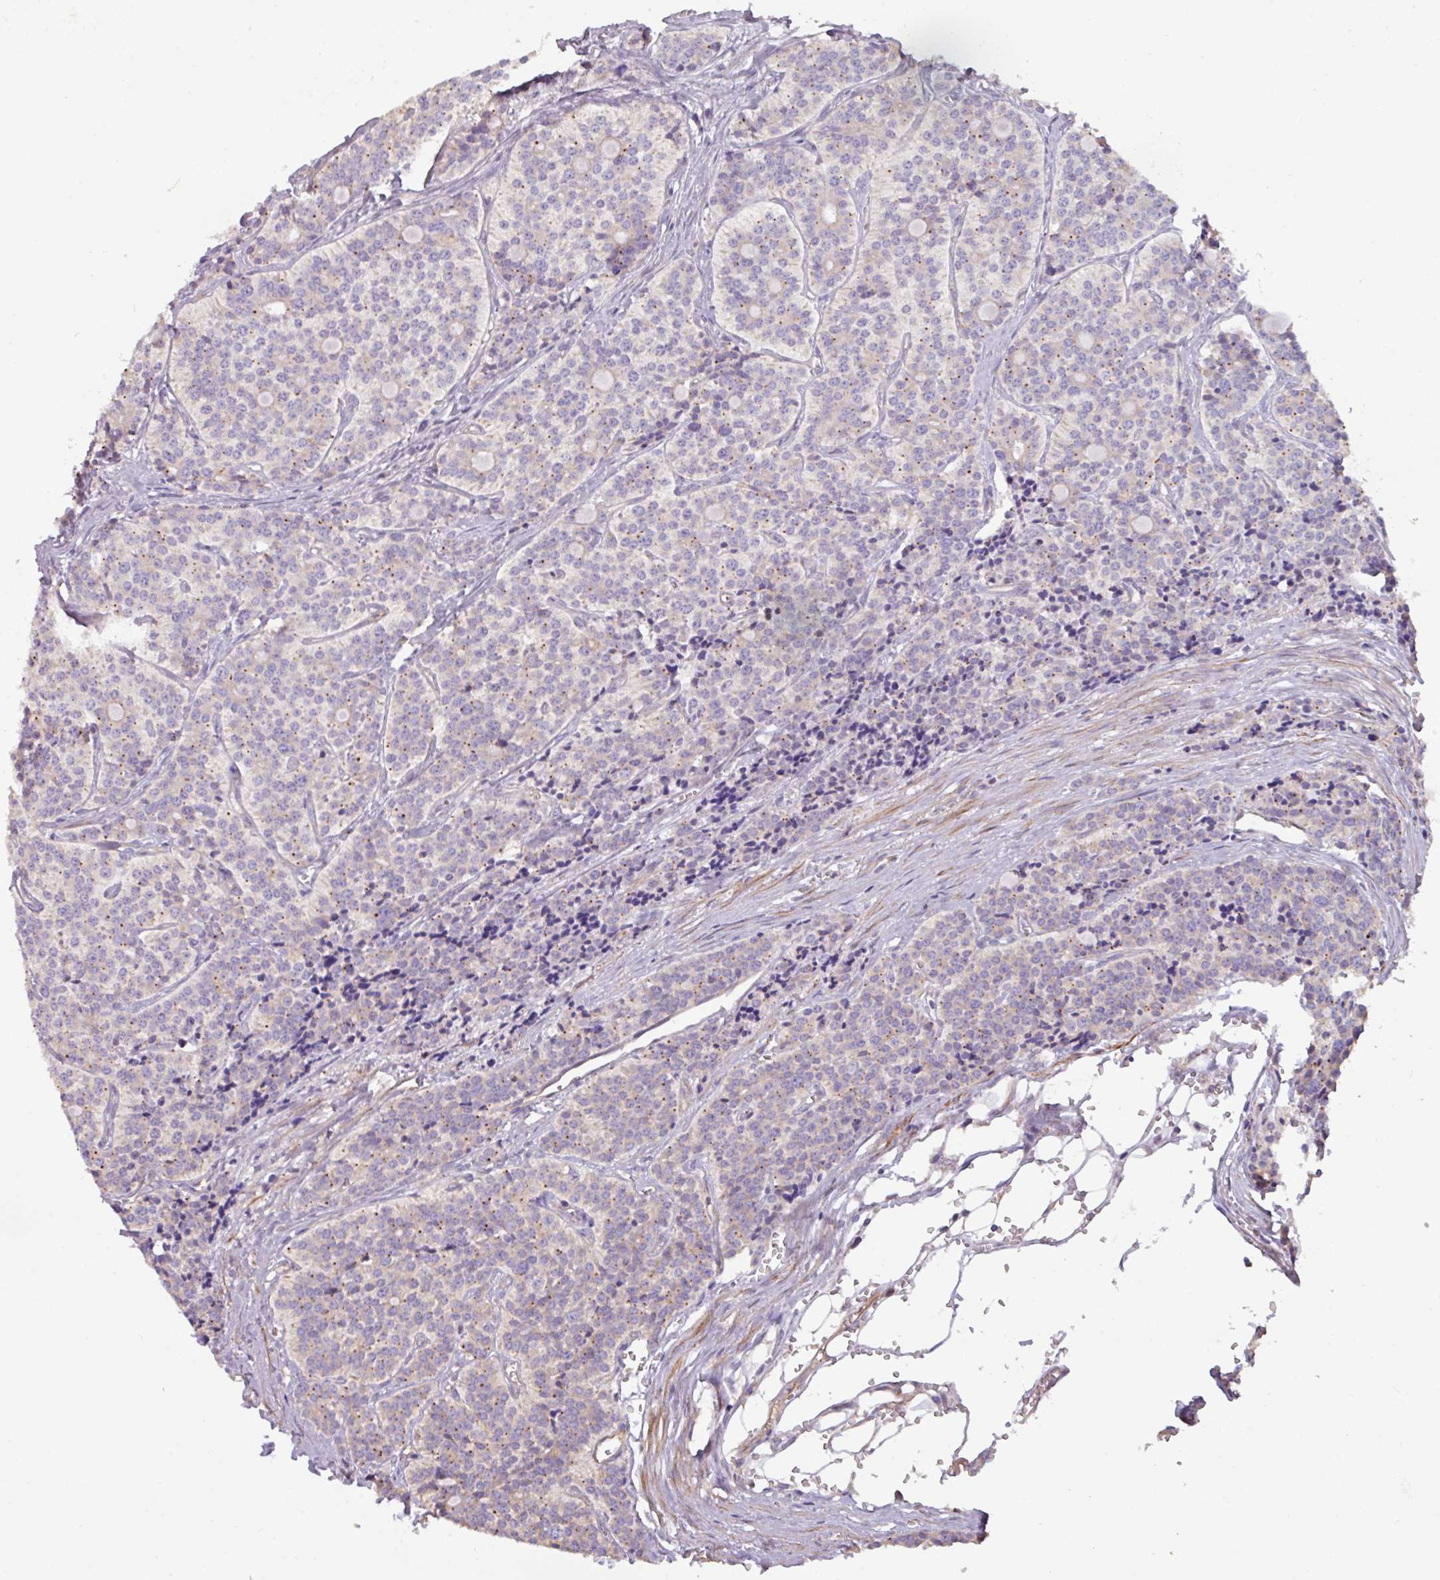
{"staining": {"intensity": "weak", "quantity": "<25%", "location": "cytoplasmic/membranous"}, "tissue": "carcinoid", "cell_type": "Tumor cells", "image_type": "cancer", "snomed": [{"axis": "morphology", "description": "Carcinoid, malignant, NOS"}, {"axis": "topography", "description": "Small intestine"}], "caption": "High power microscopy photomicrograph of an immunohistochemistry (IHC) photomicrograph of malignant carcinoid, revealing no significant staining in tumor cells. The staining is performed using DAB brown chromogen with nuclei counter-stained in using hematoxylin.", "gene": "MRRF", "patient": {"sex": "male", "age": 63}}